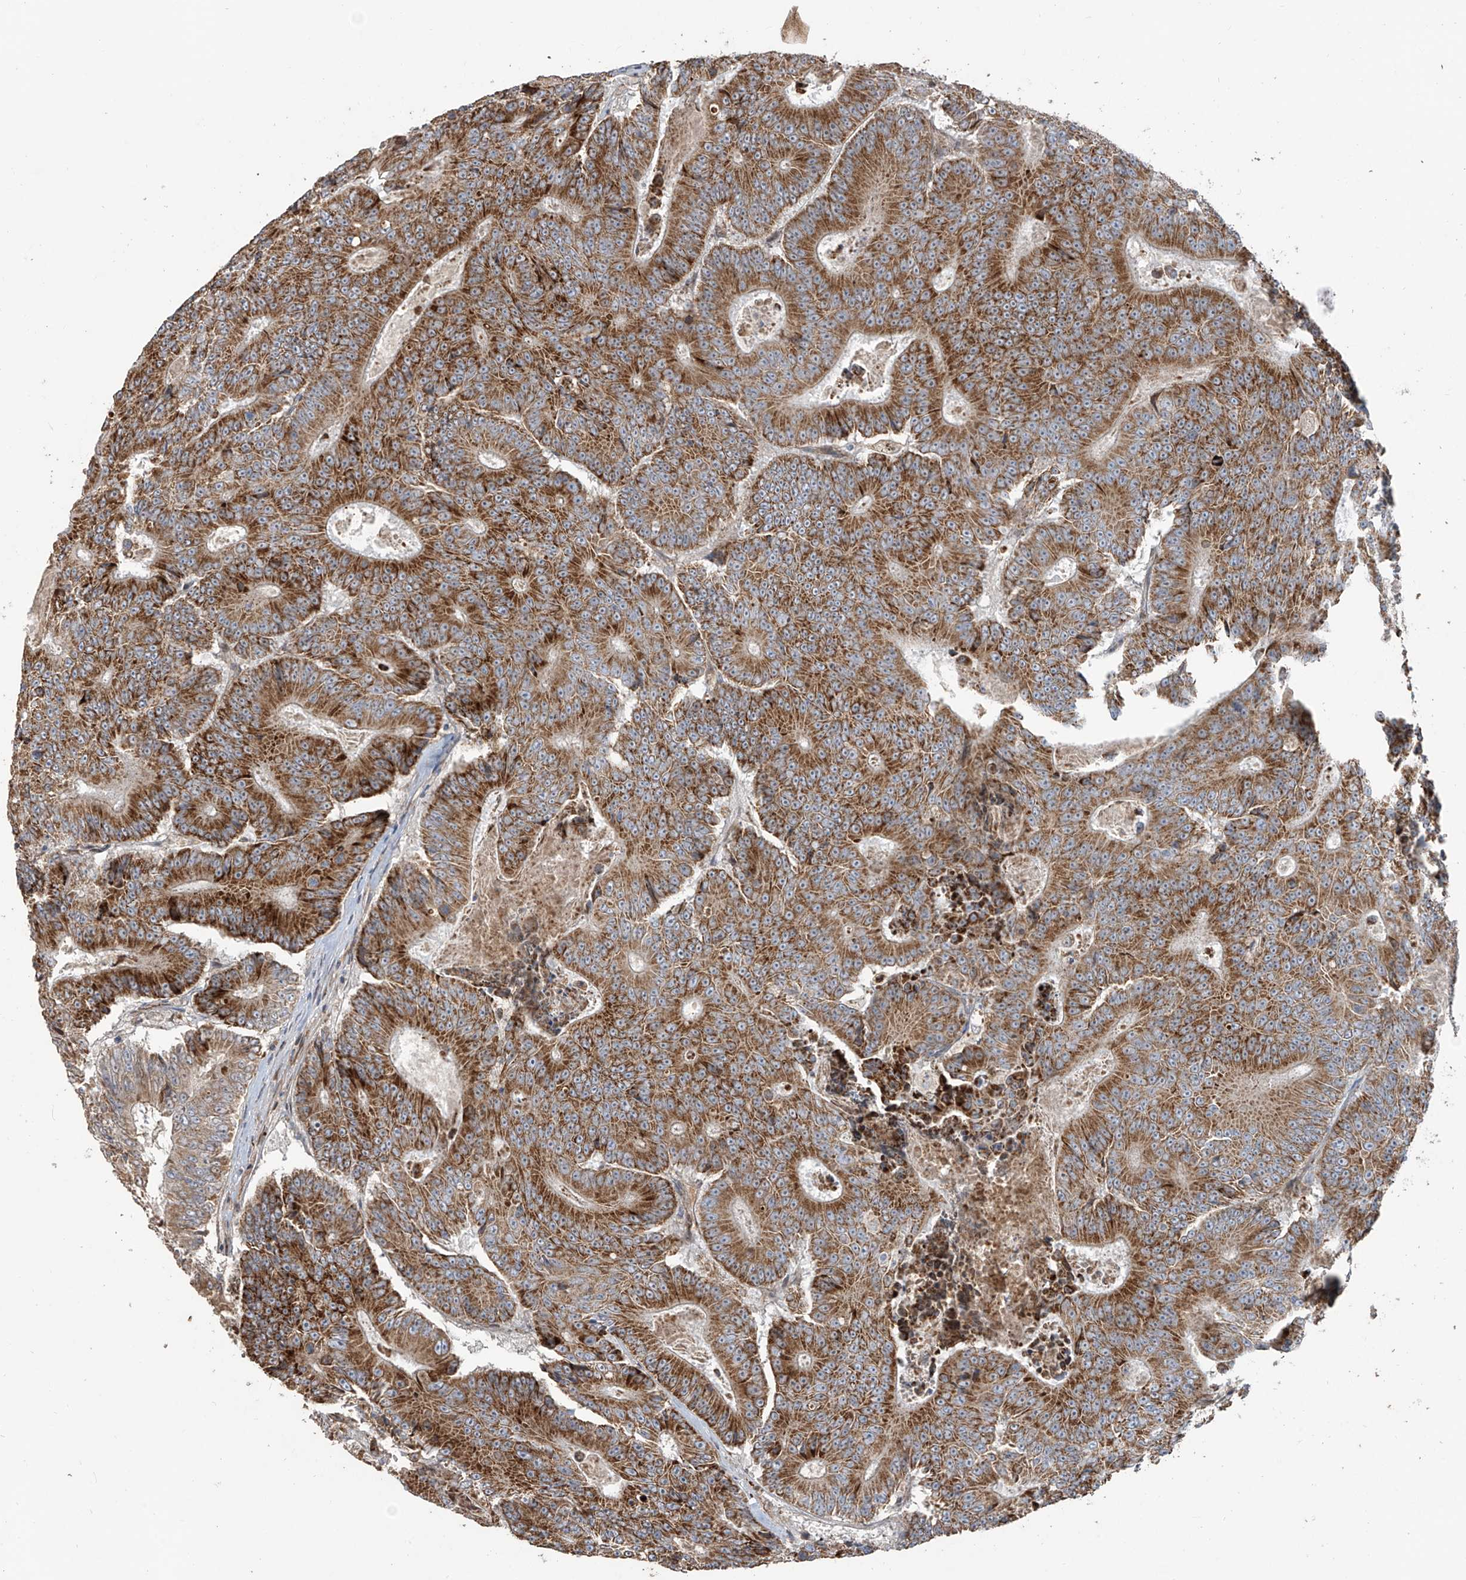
{"staining": {"intensity": "moderate", "quantity": ">75%", "location": "cytoplasmic/membranous"}, "tissue": "colorectal cancer", "cell_type": "Tumor cells", "image_type": "cancer", "snomed": [{"axis": "morphology", "description": "Adenocarcinoma, NOS"}, {"axis": "topography", "description": "Colon"}], "caption": "DAB immunohistochemical staining of human colorectal adenocarcinoma shows moderate cytoplasmic/membranous protein expression in approximately >75% of tumor cells. Using DAB (brown) and hematoxylin (blue) stains, captured at high magnification using brightfield microscopy.", "gene": "ABTB1", "patient": {"sex": "male", "age": 83}}